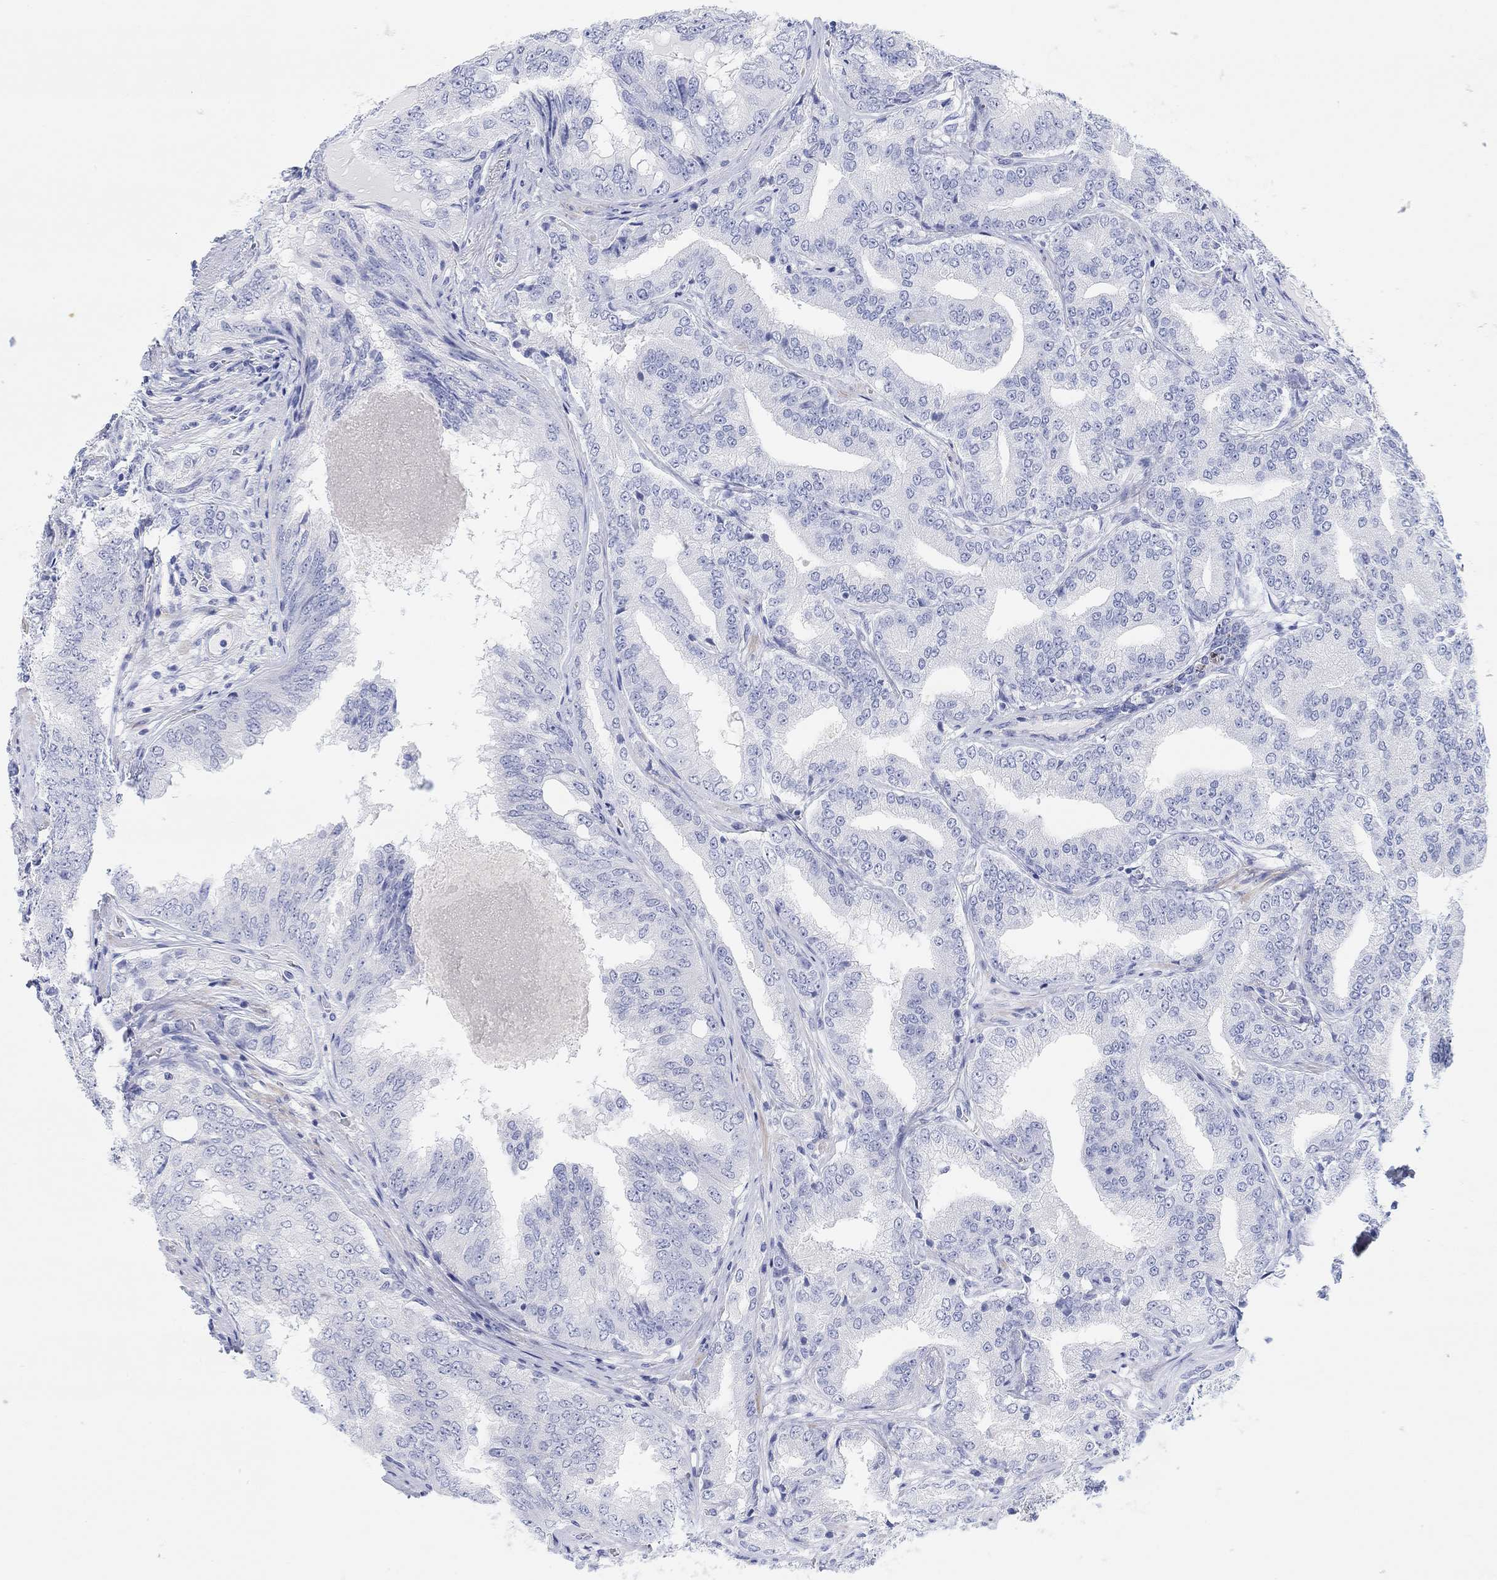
{"staining": {"intensity": "negative", "quantity": "none", "location": "none"}, "tissue": "prostate cancer", "cell_type": "Tumor cells", "image_type": "cancer", "snomed": [{"axis": "morphology", "description": "Adenocarcinoma, NOS"}, {"axis": "topography", "description": "Prostate"}], "caption": "Prostate cancer was stained to show a protein in brown. There is no significant positivity in tumor cells. (DAB immunohistochemistry visualized using brightfield microscopy, high magnification).", "gene": "XIRP2", "patient": {"sex": "male", "age": 65}}